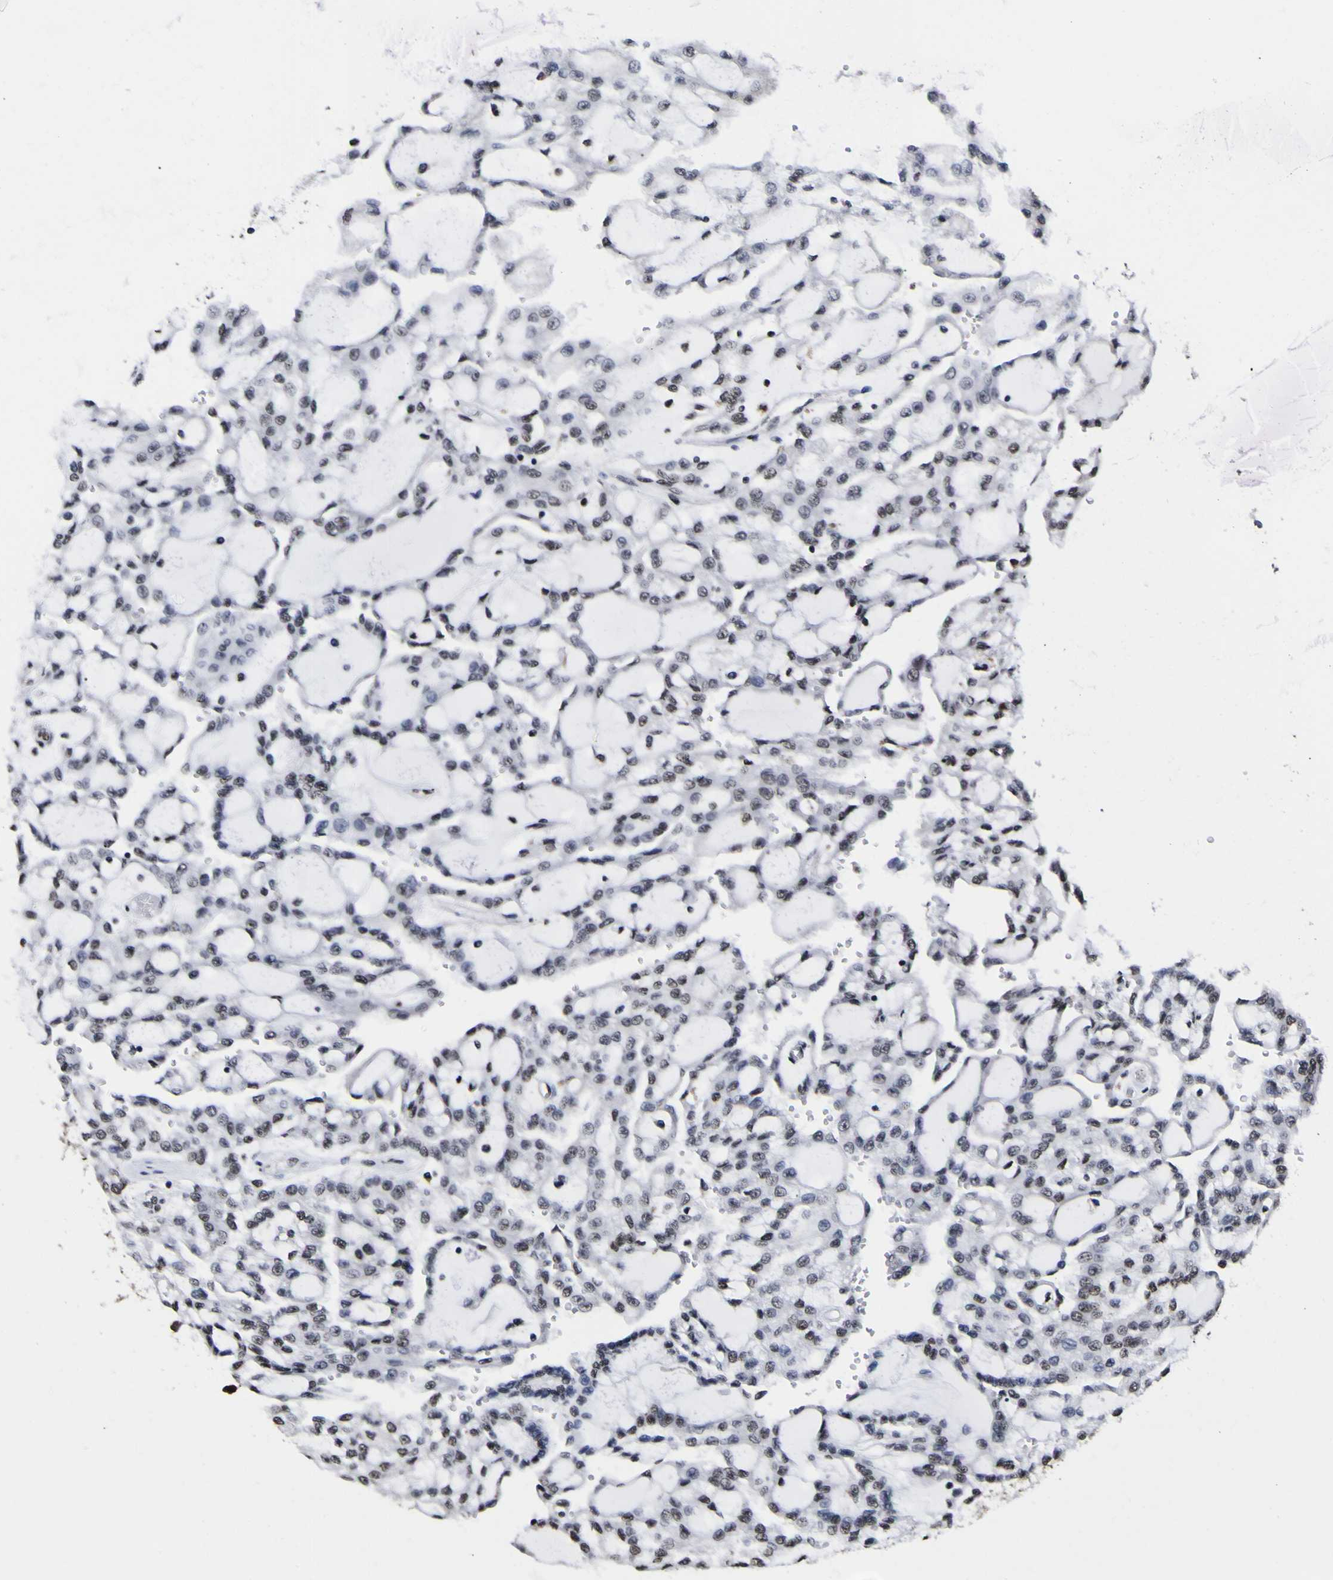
{"staining": {"intensity": "moderate", "quantity": "25%-75%", "location": "nuclear"}, "tissue": "renal cancer", "cell_type": "Tumor cells", "image_type": "cancer", "snomed": [{"axis": "morphology", "description": "Adenocarcinoma, NOS"}, {"axis": "topography", "description": "Kidney"}], "caption": "Protein expression analysis of human renal cancer reveals moderate nuclear staining in about 25%-75% of tumor cells.", "gene": "PIAS1", "patient": {"sex": "male", "age": 63}}